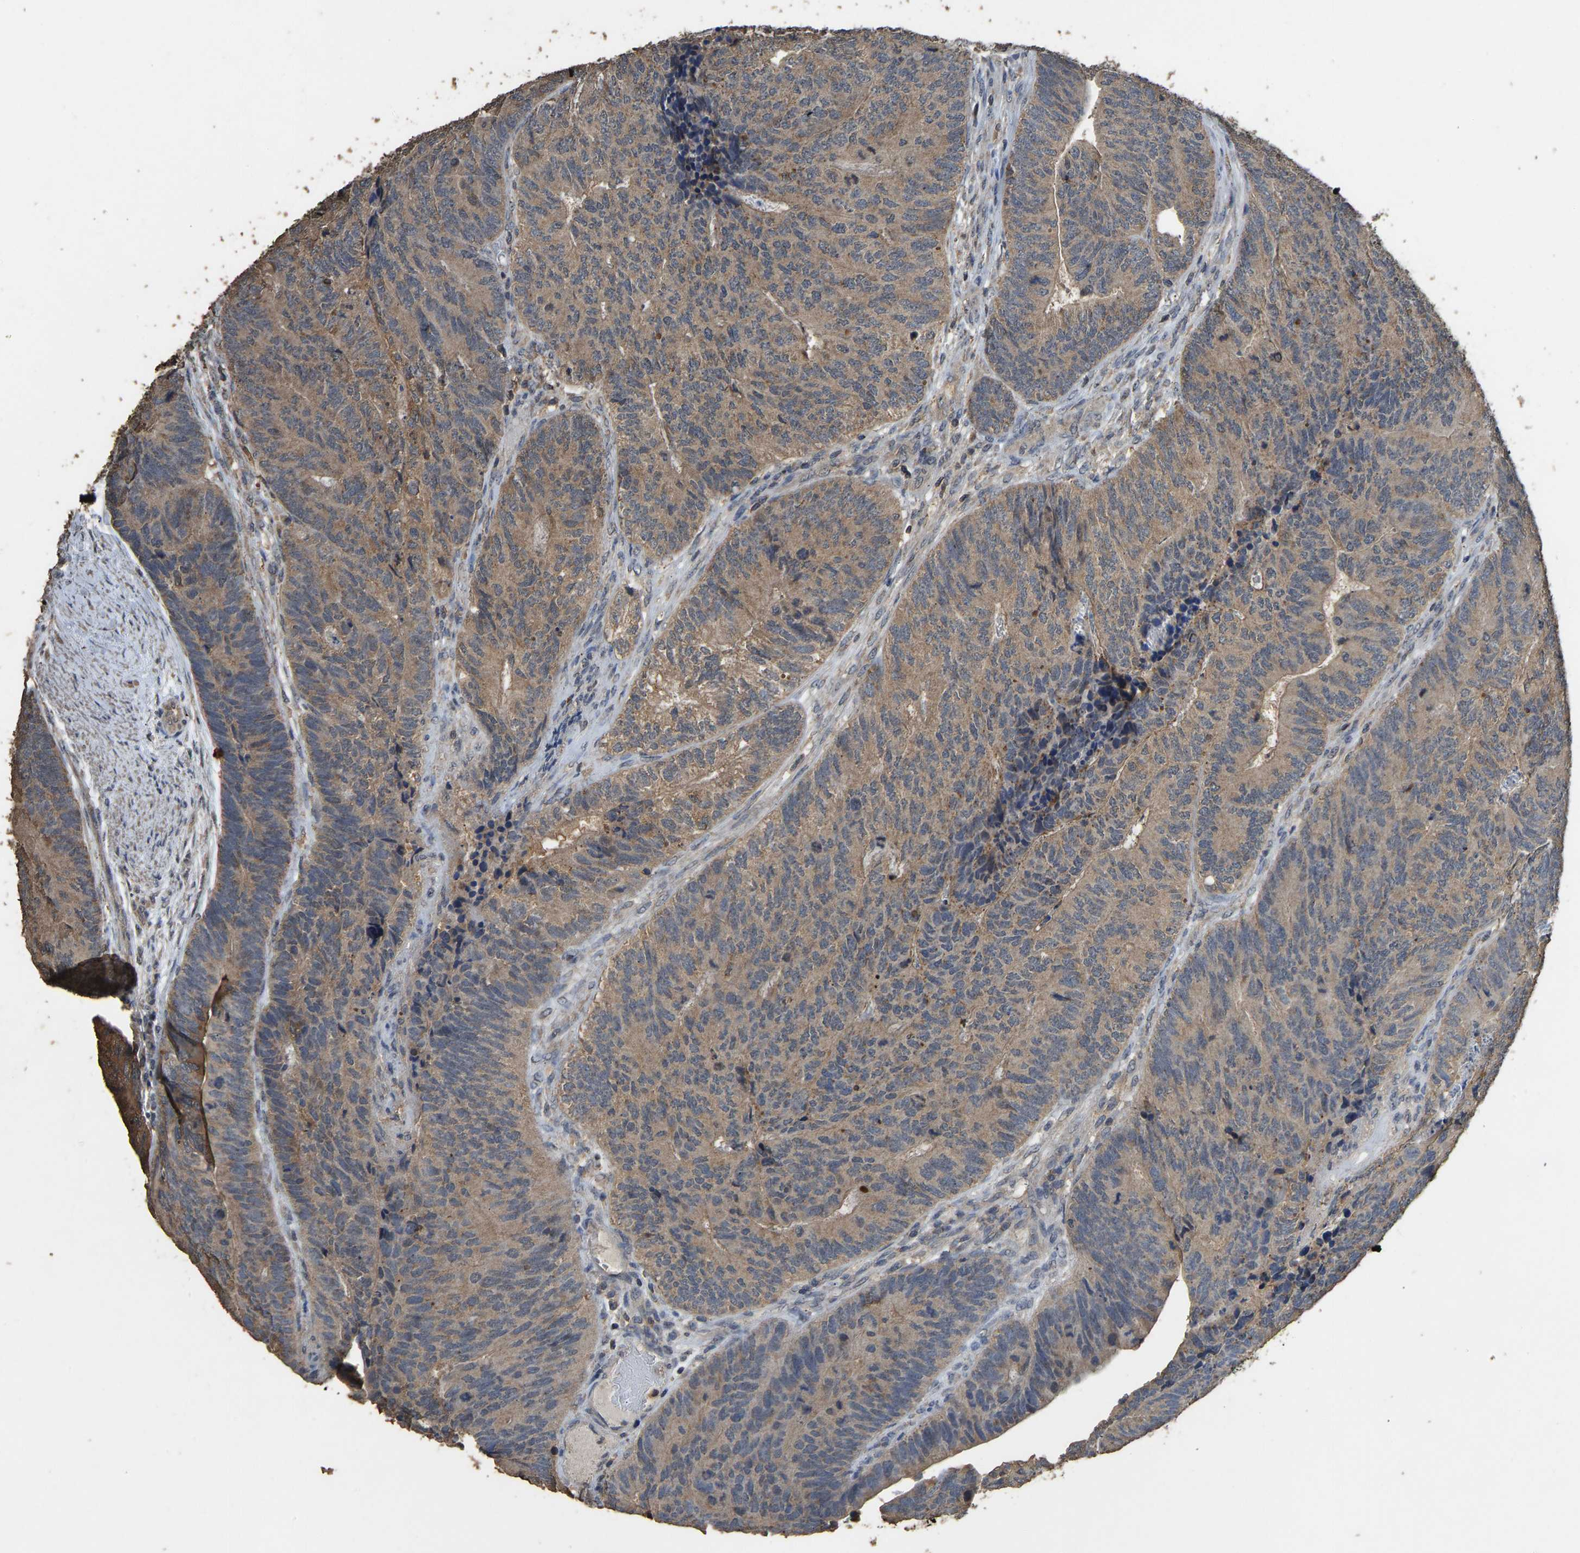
{"staining": {"intensity": "moderate", "quantity": ">75%", "location": "cytoplasmic/membranous"}, "tissue": "colorectal cancer", "cell_type": "Tumor cells", "image_type": "cancer", "snomed": [{"axis": "morphology", "description": "Normal tissue, NOS"}, {"axis": "morphology", "description": "Adenocarcinoma, NOS"}, {"axis": "topography", "description": "Rectum"}], "caption": "Protein analysis of colorectal cancer (adenocarcinoma) tissue shows moderate cytoplasmic/membranous staining in approximately >75% of tumor cells. (Stains: DAB (3,3'-diaminobenzidine) in brown, nuclei in blue, Microscopy: brightfield microscopy at high magnification).", "gene": "CIDEC", "patient": {"sex": "female", "age": 66}}